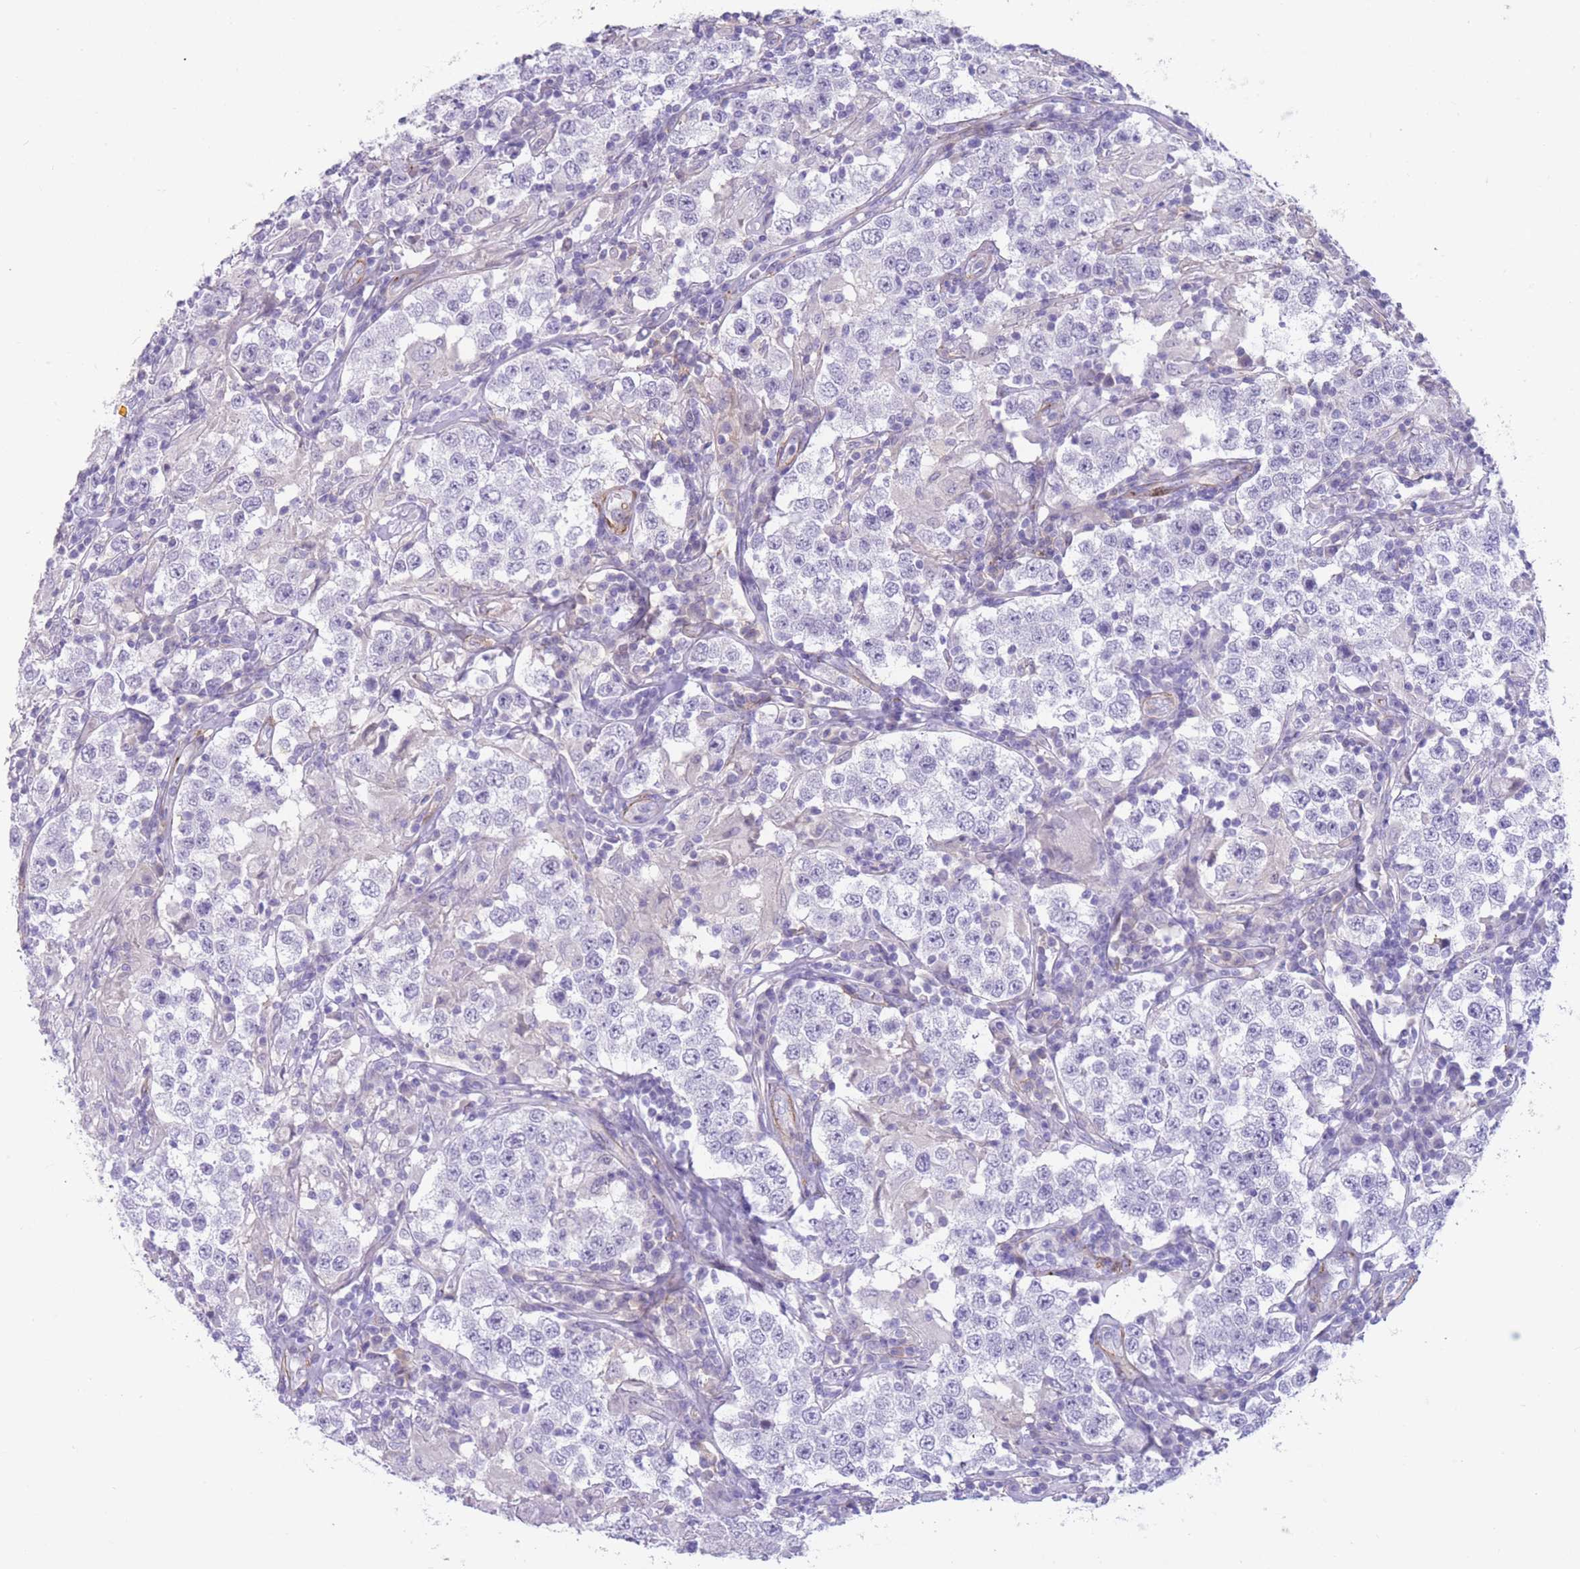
{"staining": {"intensity": "negative", "quantity": "none", "location": "none"}, "tissue": "testis cancer", "cell_type": "Tumor cells", "image_type": "cancer", "snomed": [{"axis": "morphology", "description": "Seminoma, NOS"}, {"axis": "morphology", "description": "Carcinoma, Embryonal, NOS"}, {"axis": "topography", "description": "Testis"}], "caption": "DAB (3,3'-diaminobenzidine) immunohistochemical staining of embryonal carcinoma (testis) exhibits no significant positivity in tumor cells.", "gene": "DPYD", "patient": {"sex": "male", "age": 41}}